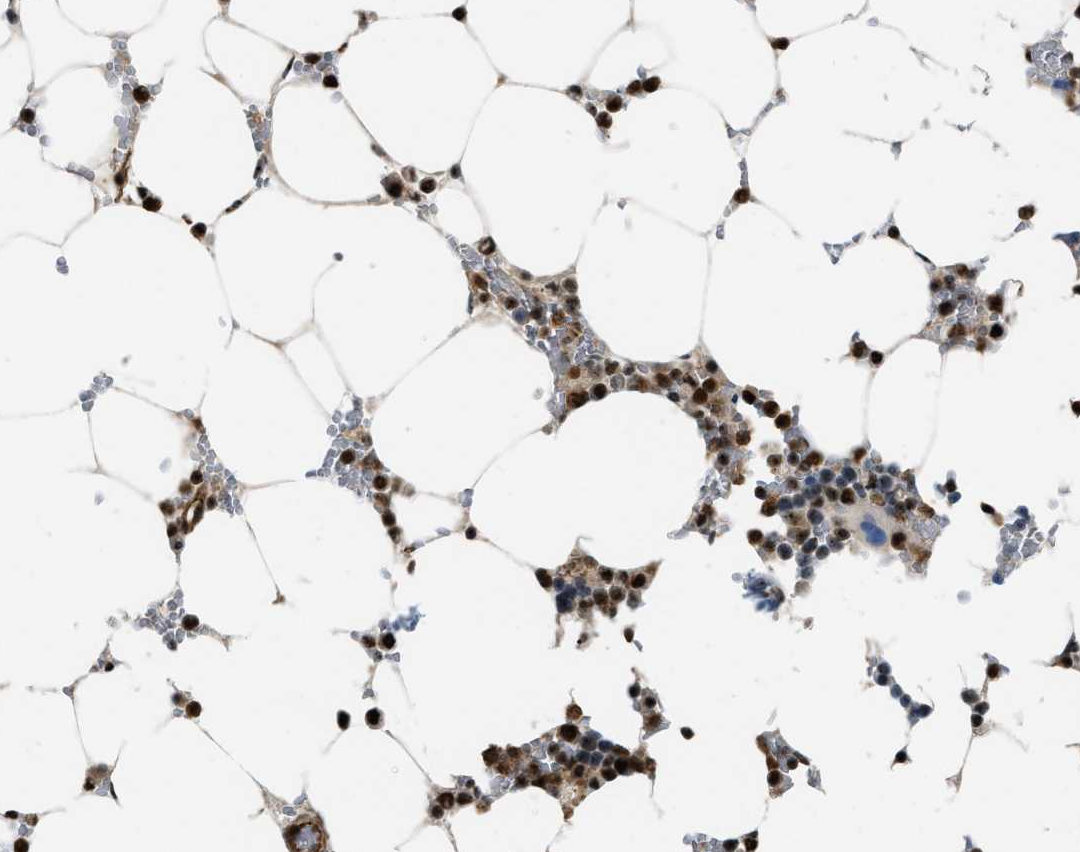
{"staining": {"intensity": "strong", "quantity": ">75%", "location": "nuclear"}, "tissue": "bone marrow", "cell_type": "Hematopoietic cells", "image_type": "normal", "snomed": [{"axis": "morphology", "description": "Normal tissue, NOS"}, {"axis": "topography", "description": "Bone marrow"}], "caption": "The image exhibits staining of unremarkable bone marrow, revealing strong nuclear protein staining (brown color) within hematopoietic cells.", "gene": "E2F1", "patient": {"sex": "male", "age": 70}}